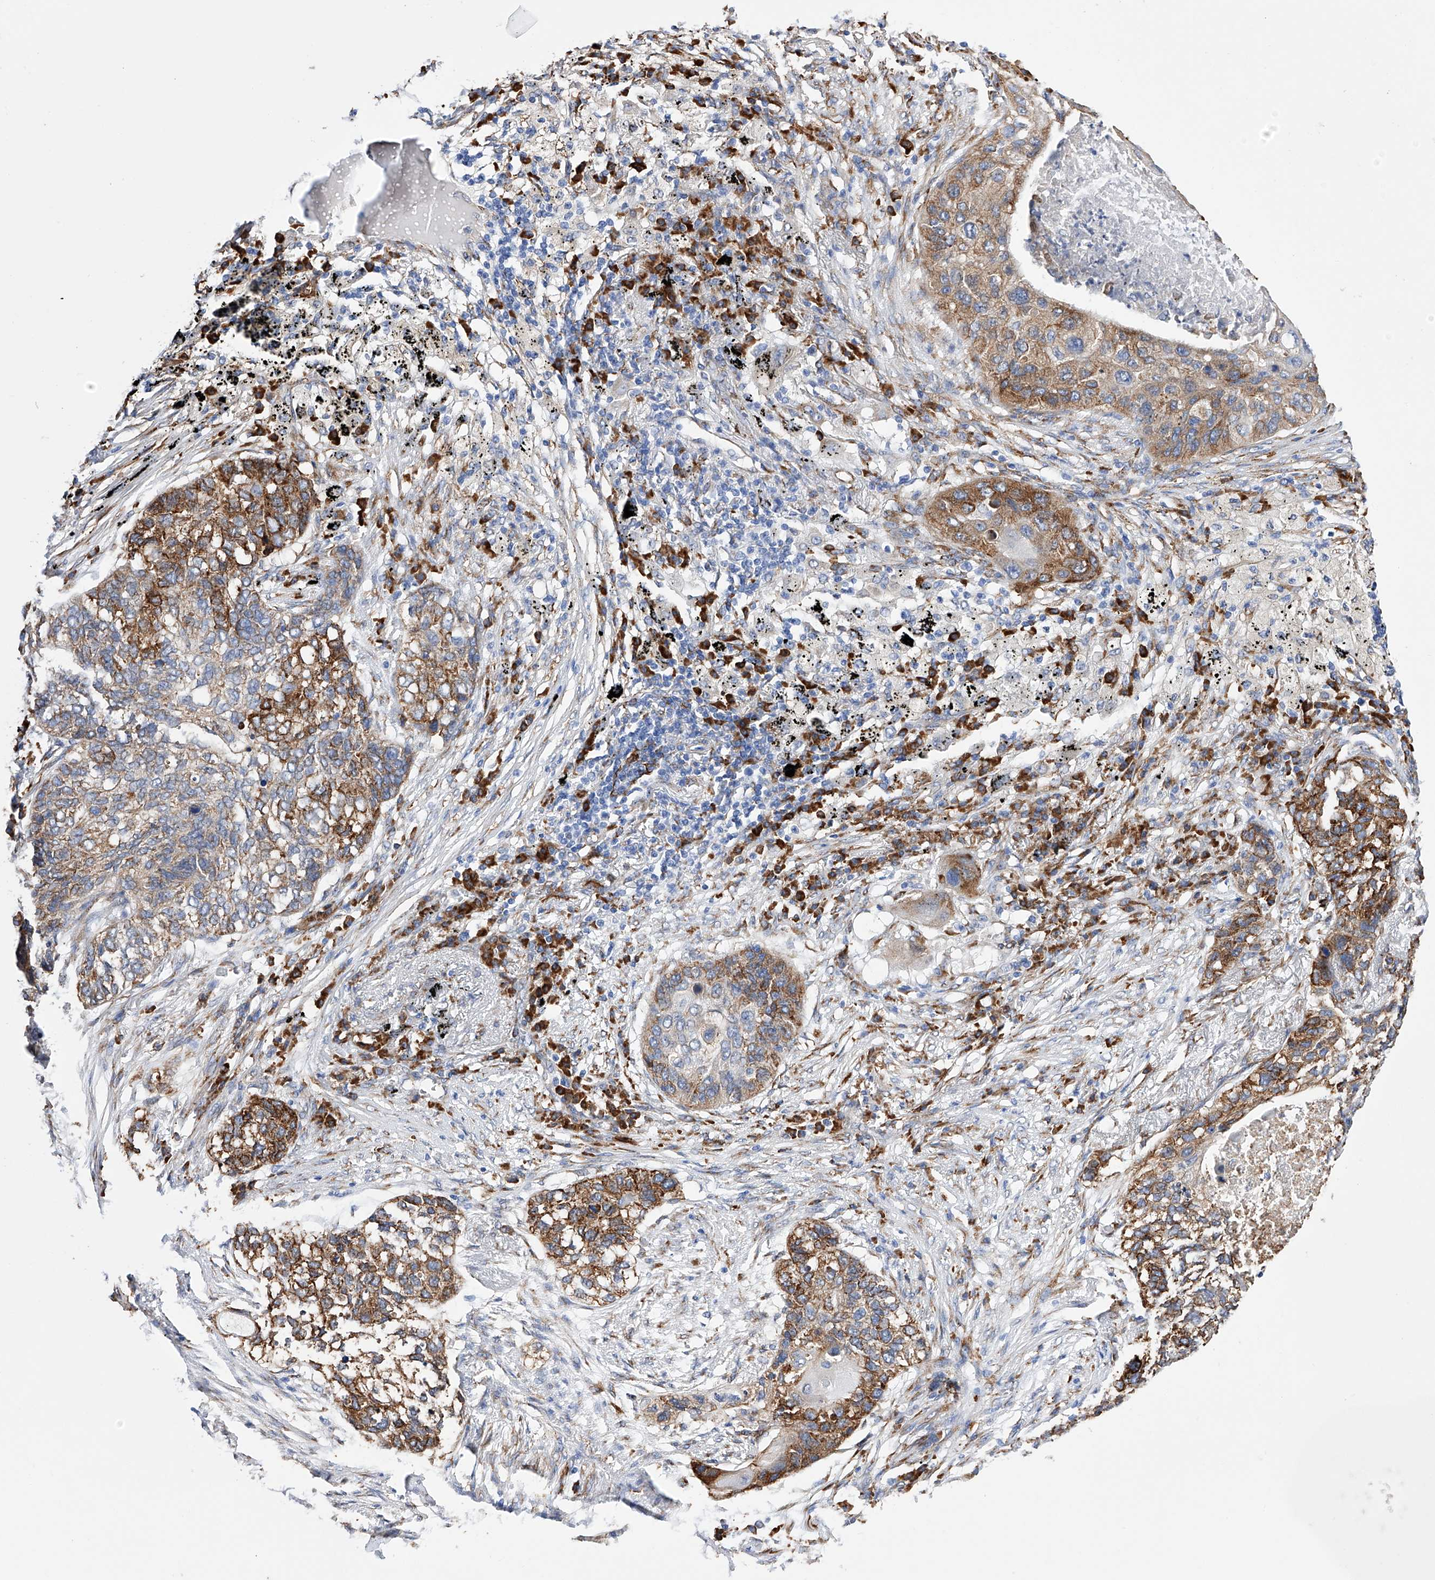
{"staining": {"intensity": "moderate", "quantity": ">75%", "location": "cytoplasmic/membranous"}, "tissue": "lung cancer", "cell_type": "Tumor cells", "image_type": "cancer", "snomed": [{"axis": "morphology", "description": "Squamous cell carcinoma, NOS"}, {"axis": "topography", "description": "Lung"}], "caption": "Immunohistochemical staining of human lung squamous cell carcinoma exhibits medium levels of moderate cytoplasmic/membranous expression in about >75% of tumor cells. Using DAB (3,3'-diaminobenzidine) (brown) and hematoxylin (blue) stains, captured at high magnification using brightfield microscopy.", "gene": "PDIA5", "patient": {"sex": "female", "age": 63}}